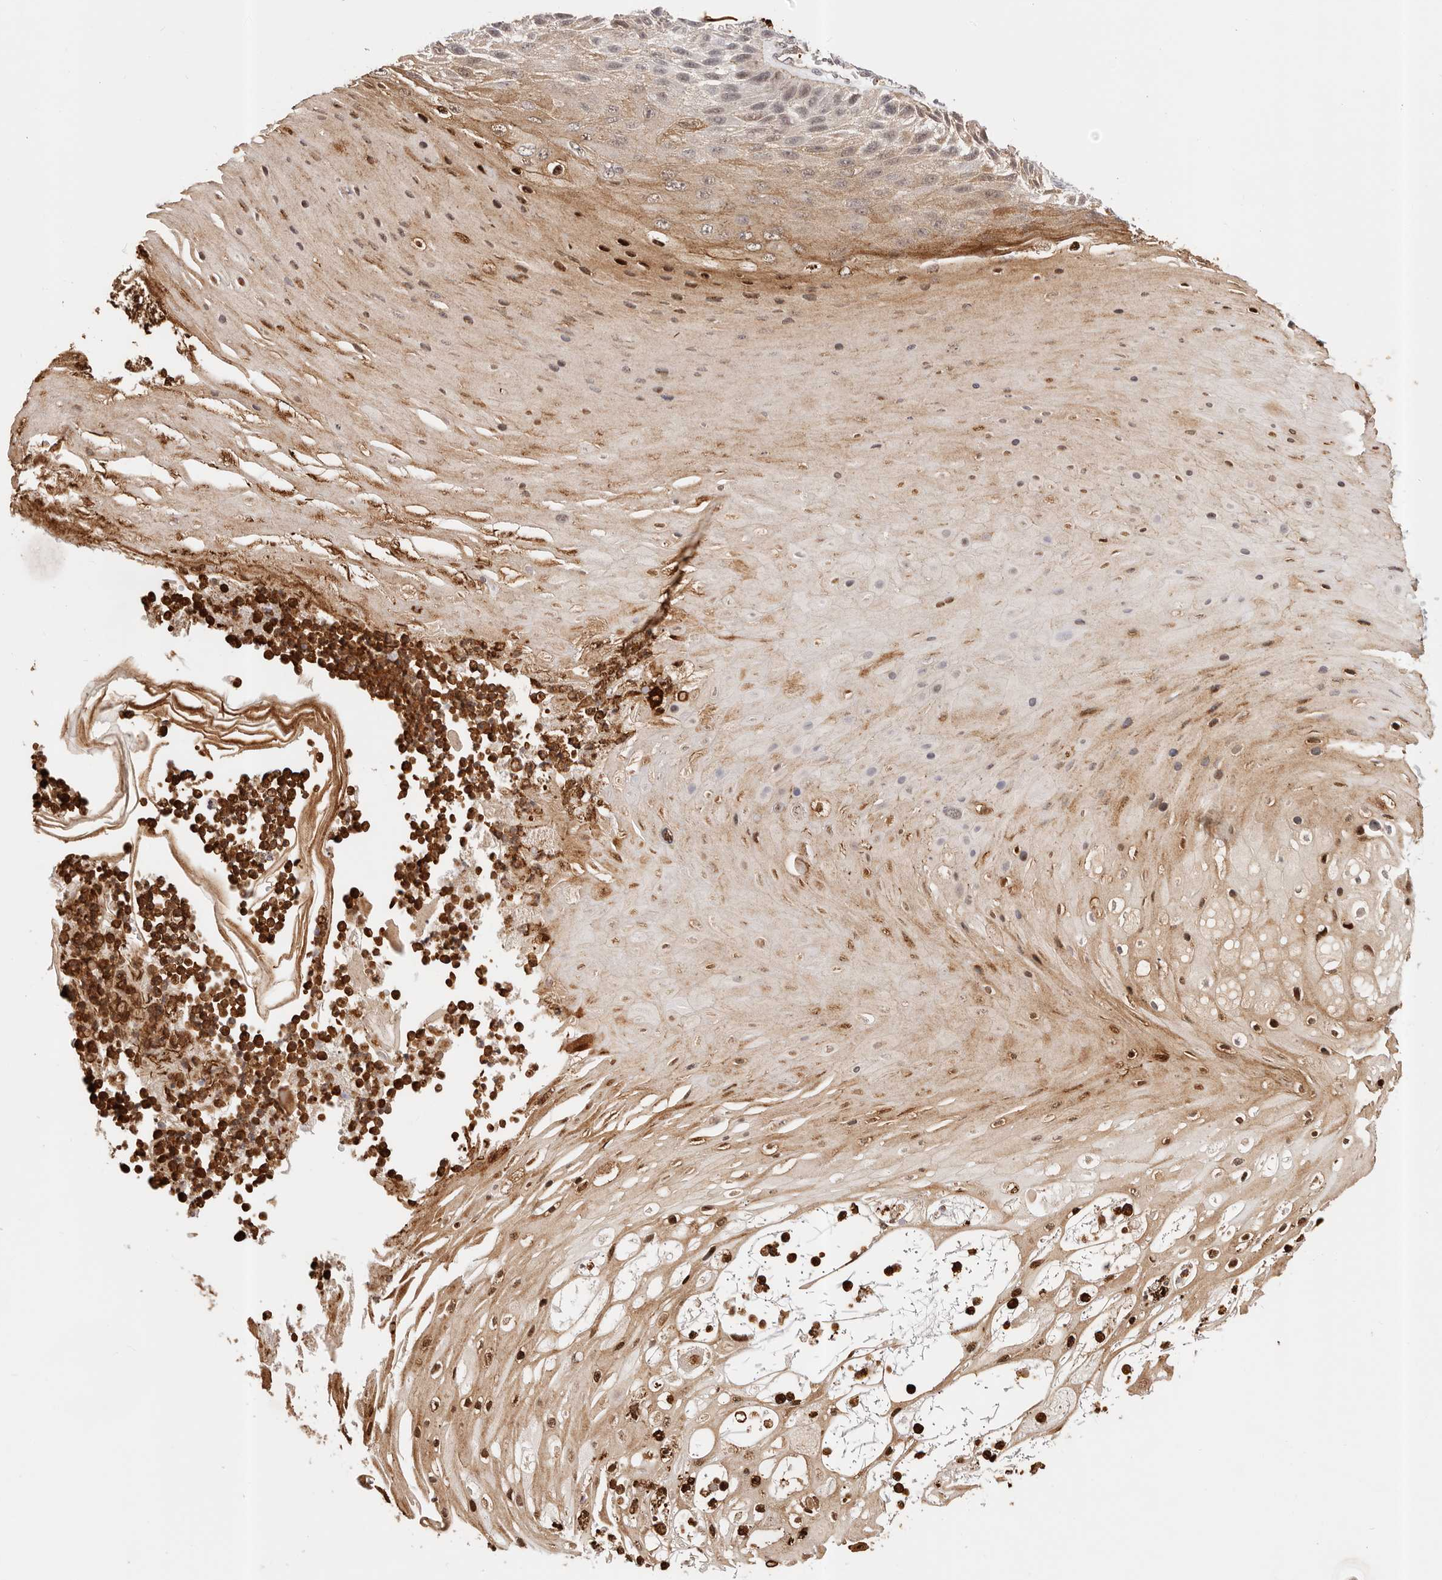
{"staining": {"intensity": "moderate", "quantity": "25%-75%", "location": "cytoplasmic/membranous,nuclear"}, "tissue": "skin cancer", "cell_type": "Tumor cells", "image_type": "cancer", "snomed": [{"axis": "morphology", "description": "Squamous cell carcinoma, NOS"}, {"axis": "topography", "description": "Skin"}], "caption": "Protein expression analysis of human skin cancer reveals moderate cytoplasmic/membranous and nuclear positivity in approximately 25%-75% of tumor cells.", "gene": "AFDN", "patient": {"sex": "female", "age": 88}}